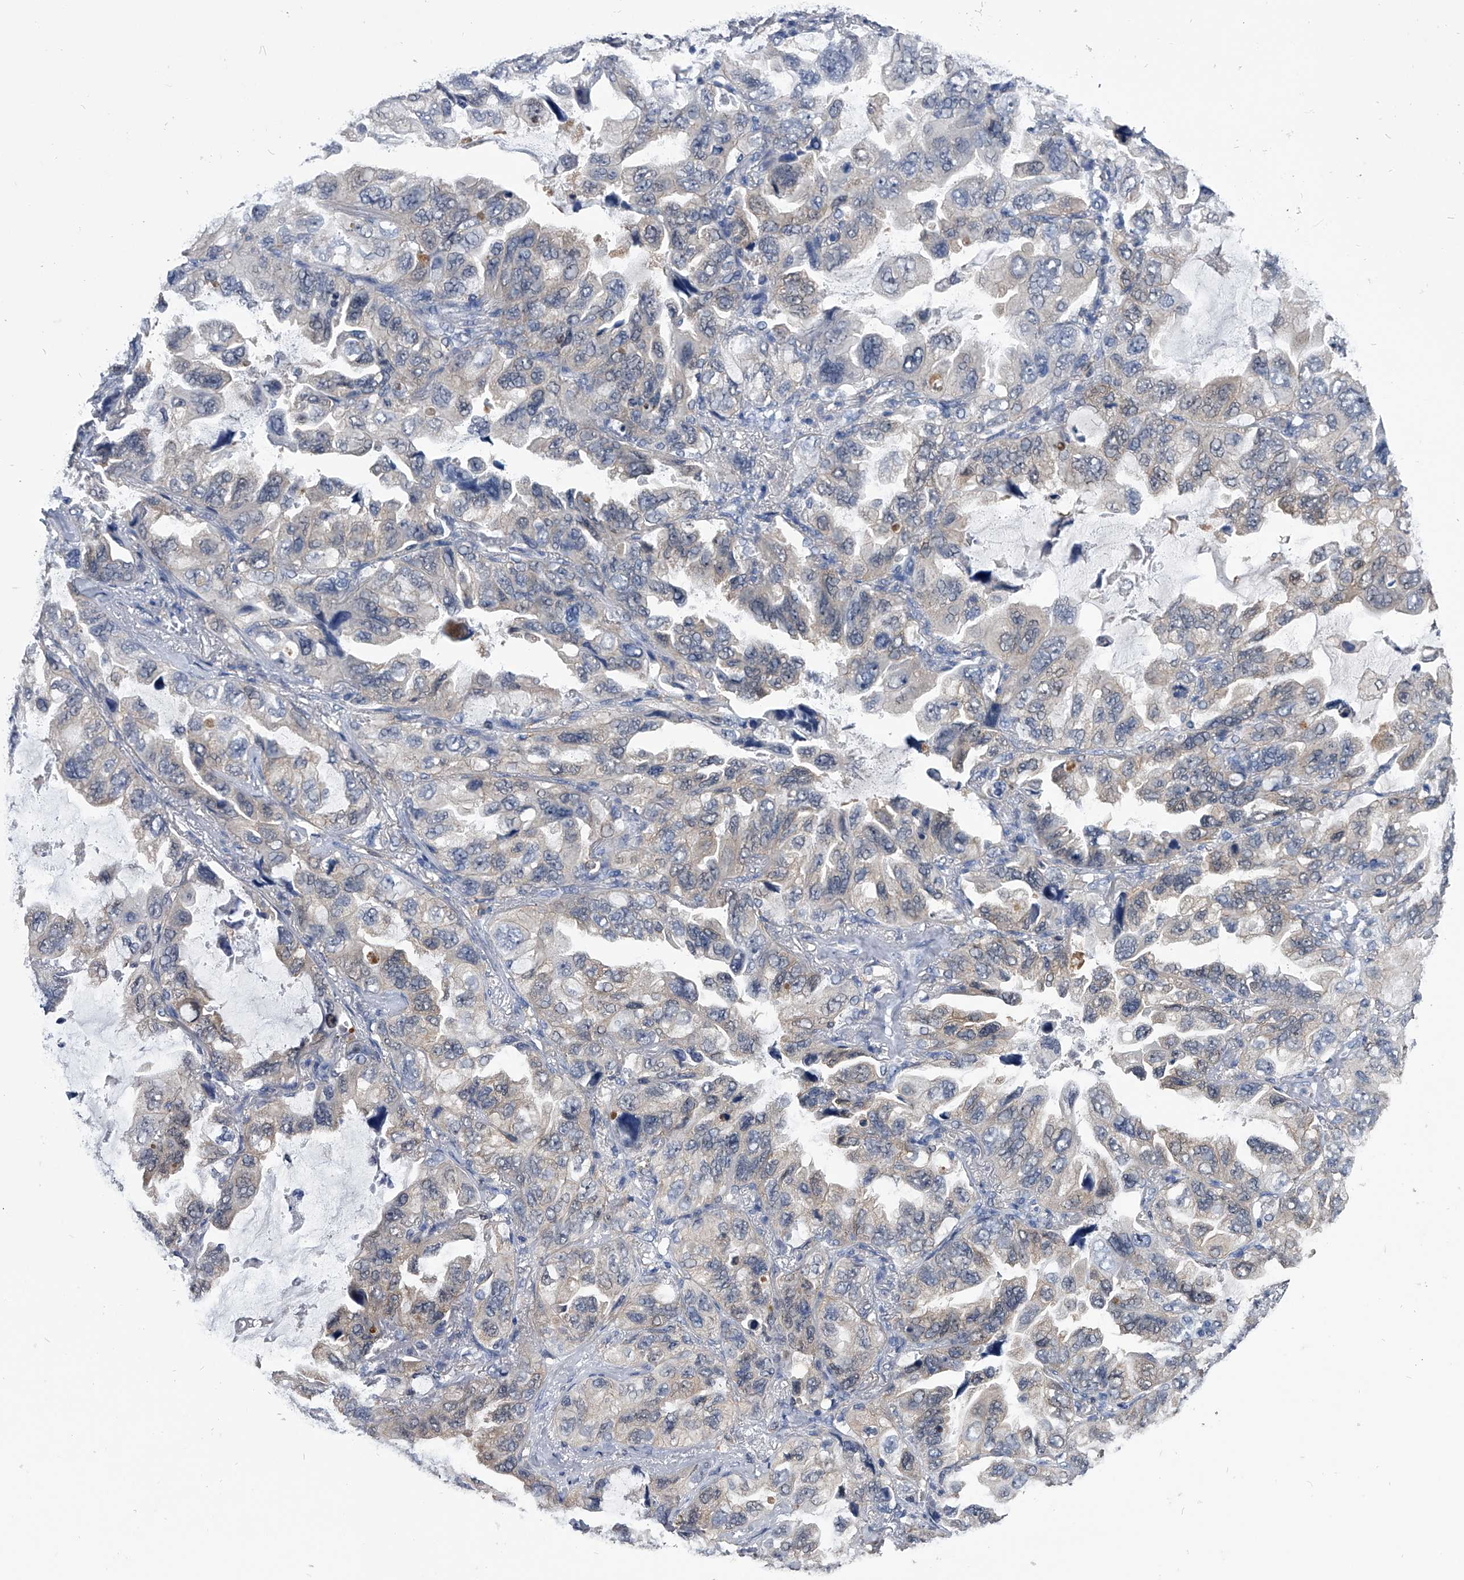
{"staining": {"intensity": "weak", "quantity": "25%-75%", "location": "cytoplasmic/membranous"}, "tissue": "lung cancer", "cell_type": "Tumor cells", "image_type": "cancer", "snomed": [{"axis": "morphology", "description": "Squamous cell carcinoma, NOS"}, {"axis": "topography", "description": "Lung"}], "caption": "There is low levels of weak cytoplasmic/membranous staining in tumor cells of lung squamous cell carcinoma, as demonstrated by immunohistochemical staining (brown color).", "gene": "PDXK", "patient": {"sex": "female", "age": 73}}